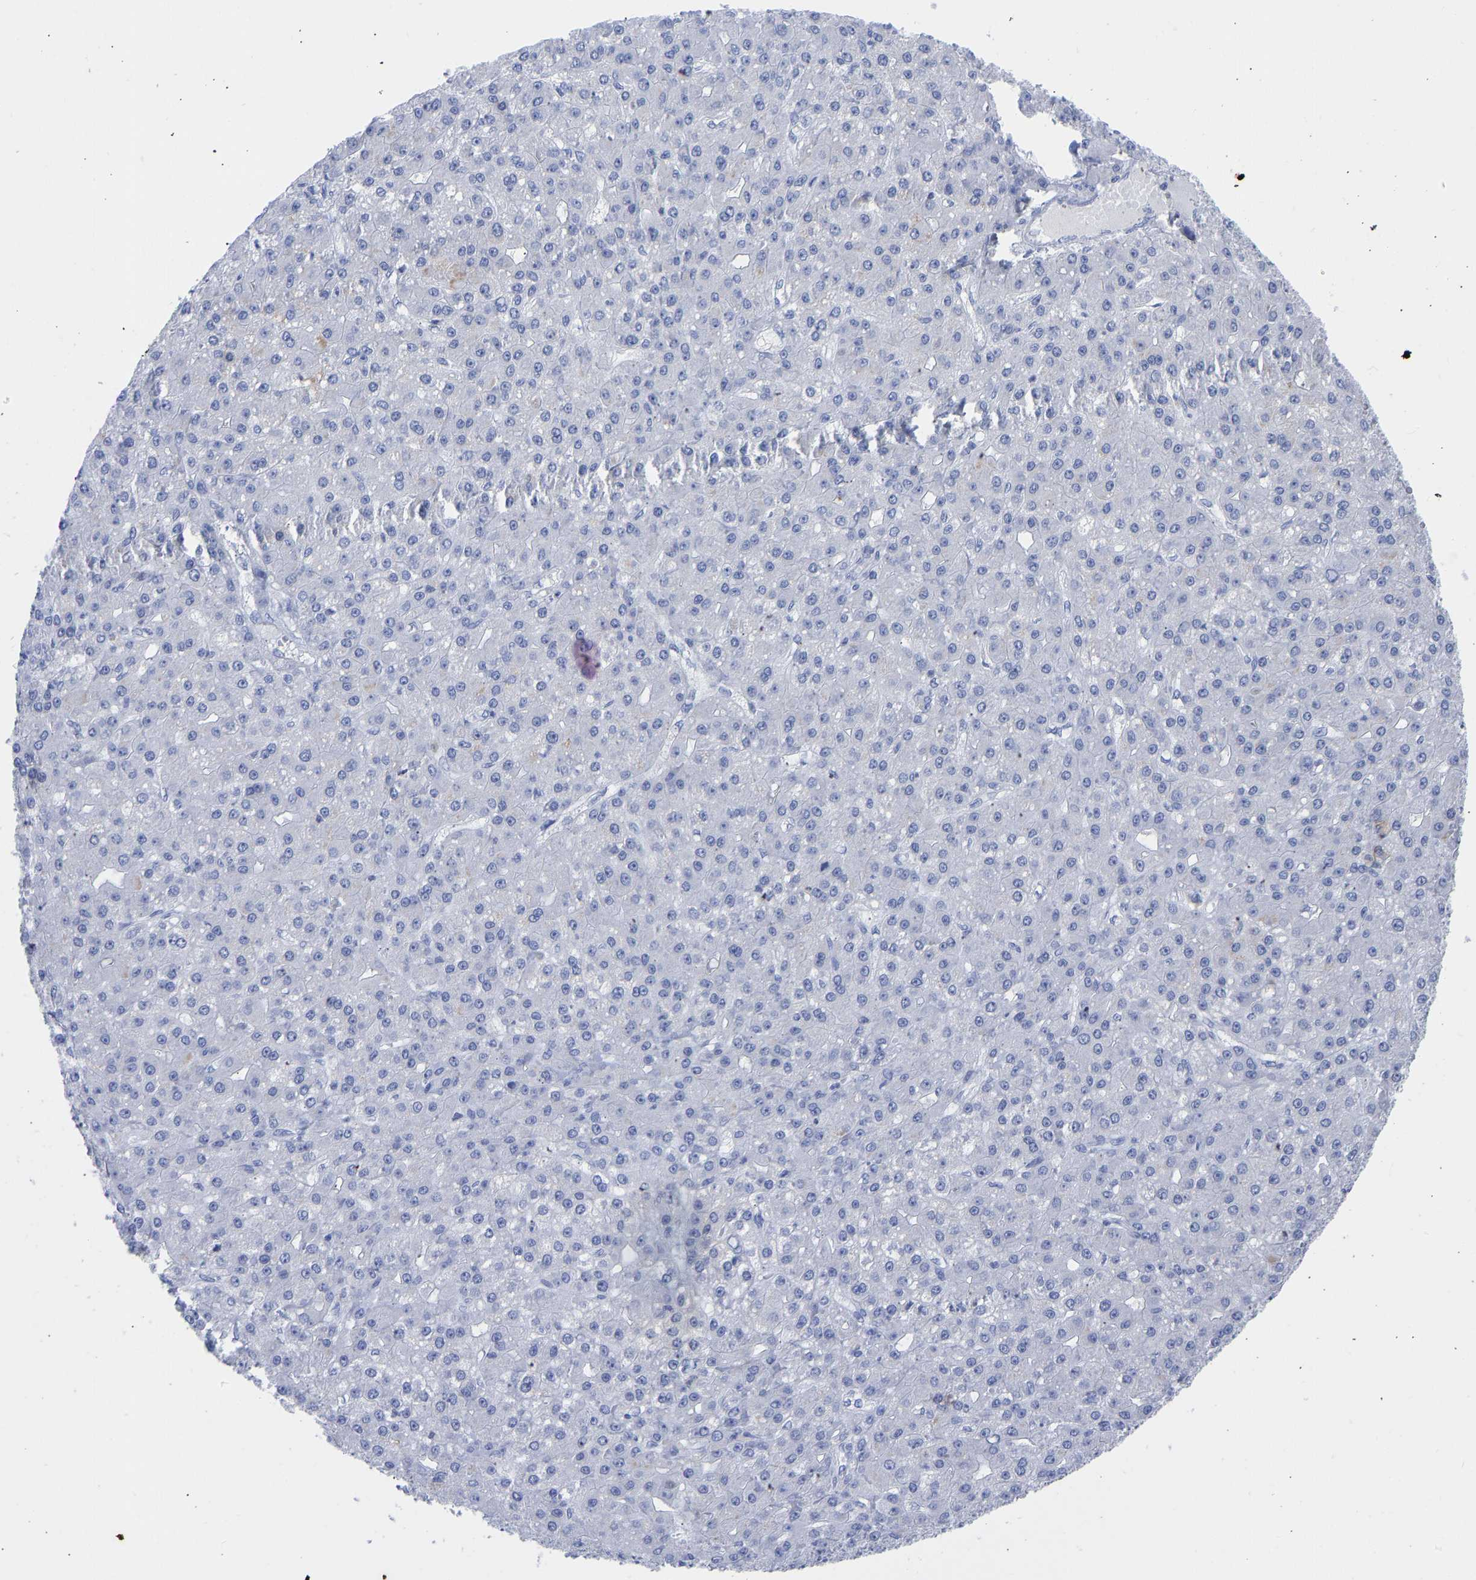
{"staining": {"intensity": "negative", "quantity": "none", "location": "none"}, "tissue": "liver cancer", "cell_type": "Tumor cells", "image_type": "cancer", "snomed": [{"axis": "morphology", "description": "Carcinoma, Hepatocellular, NOS"}, {"axis": "topography", "description": "Liver"}], "caption": "A histopathology image of liver hepatocellular carcinoma stained for a protein demonstrates no brown staining in tumor cells.", "gene": "KRT1", "patient": {"sex": "male", "age": 67}}